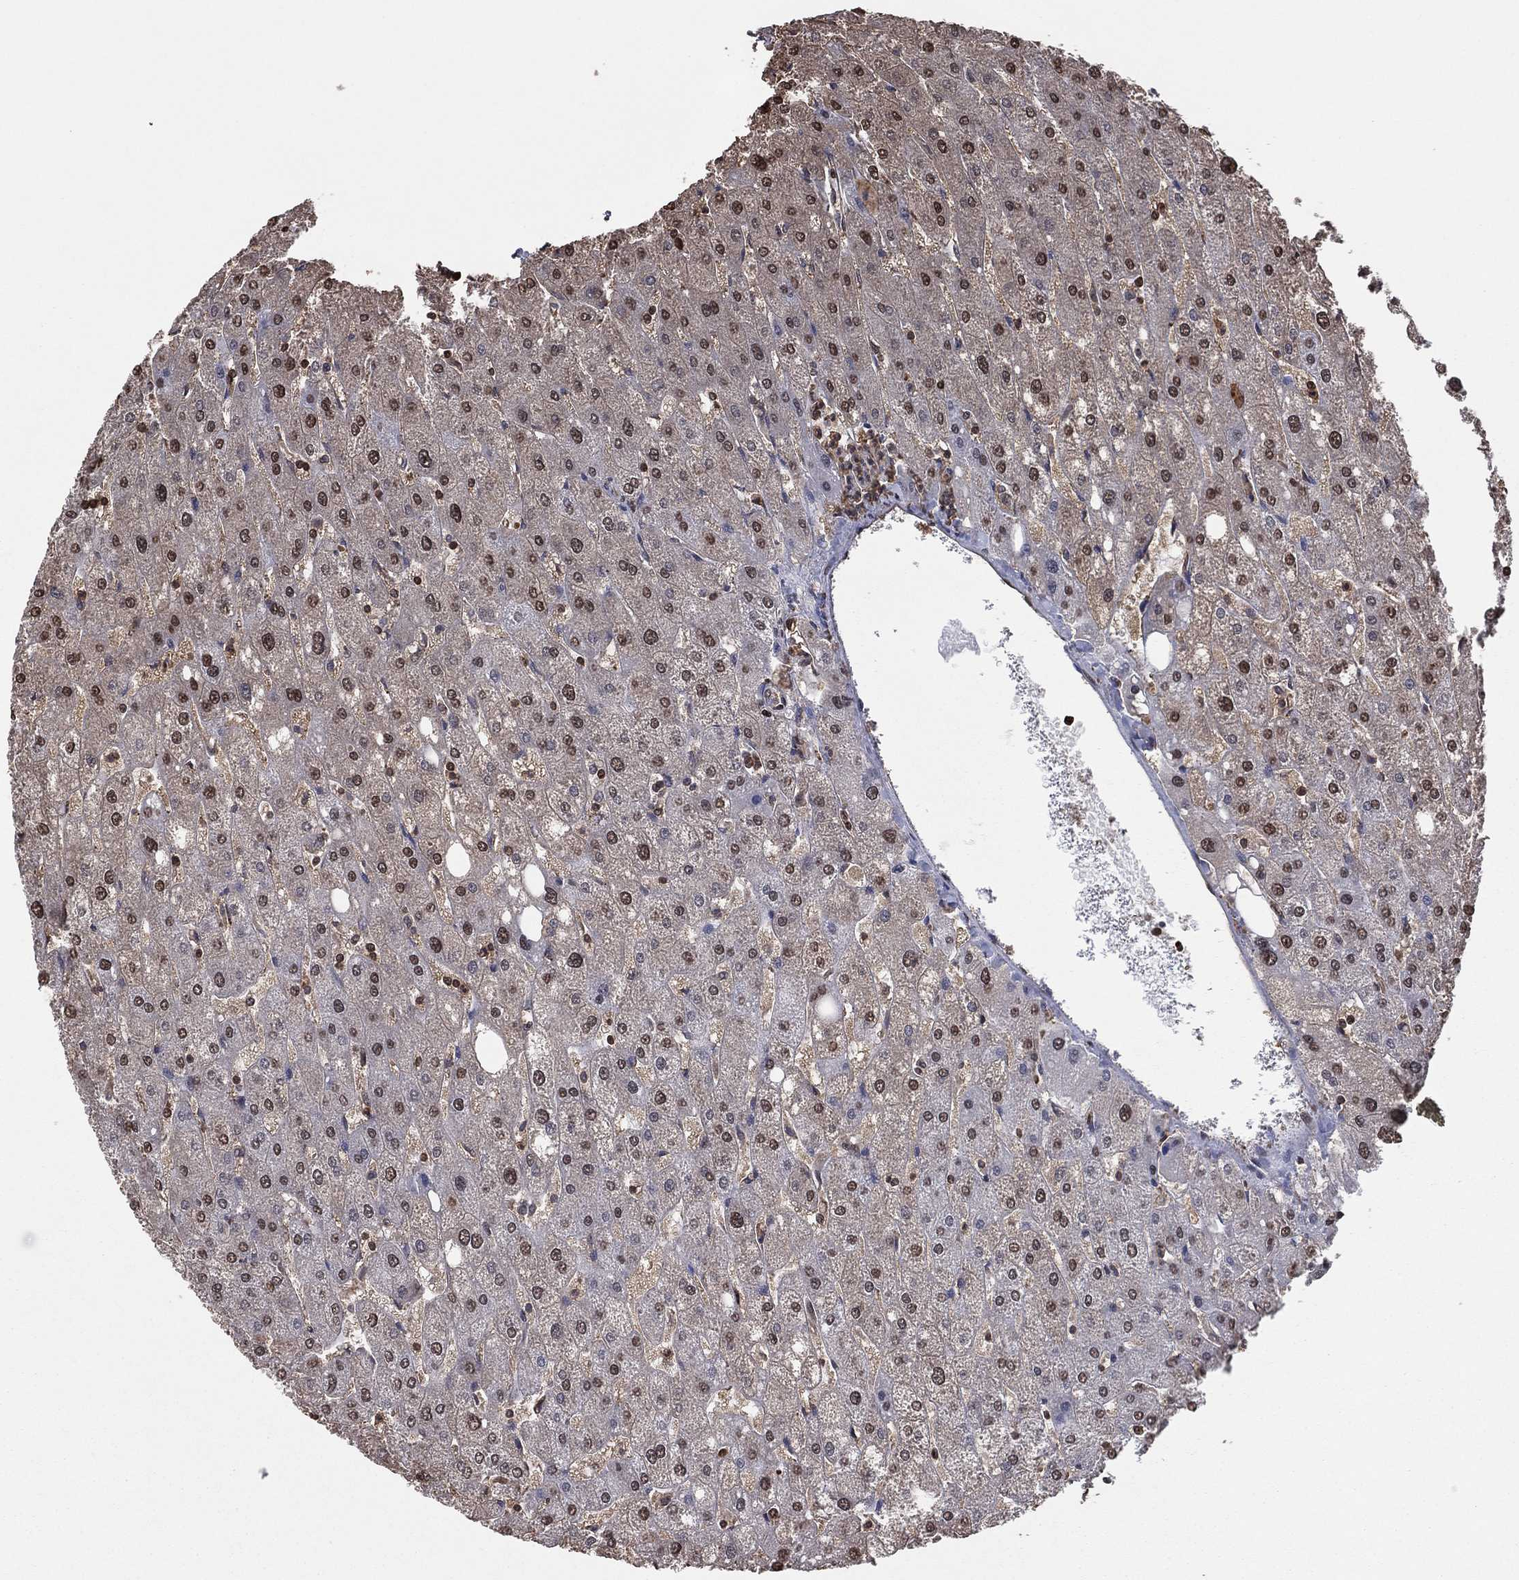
{"staining": {"intensity": "weak", "quantity": ">75%", "location": "cytoplasmic/membranous"}, "tissue": "liver", "cell_type": "Cholangiocytes", "image_type": "normal", "snomed": [{"axis": "morphology", "description": "Normal tissue, NOS"}, {"axis": "topography", "description": "Liver"}], "caption": "This is a histology image of immunohistochemistry staining of benign liver, which shows weak positivity in the cytoplasmic/membranous of cholangiocytes.", "gene": "GAPDH", "patient": {"sex": "male", "age": 67}}